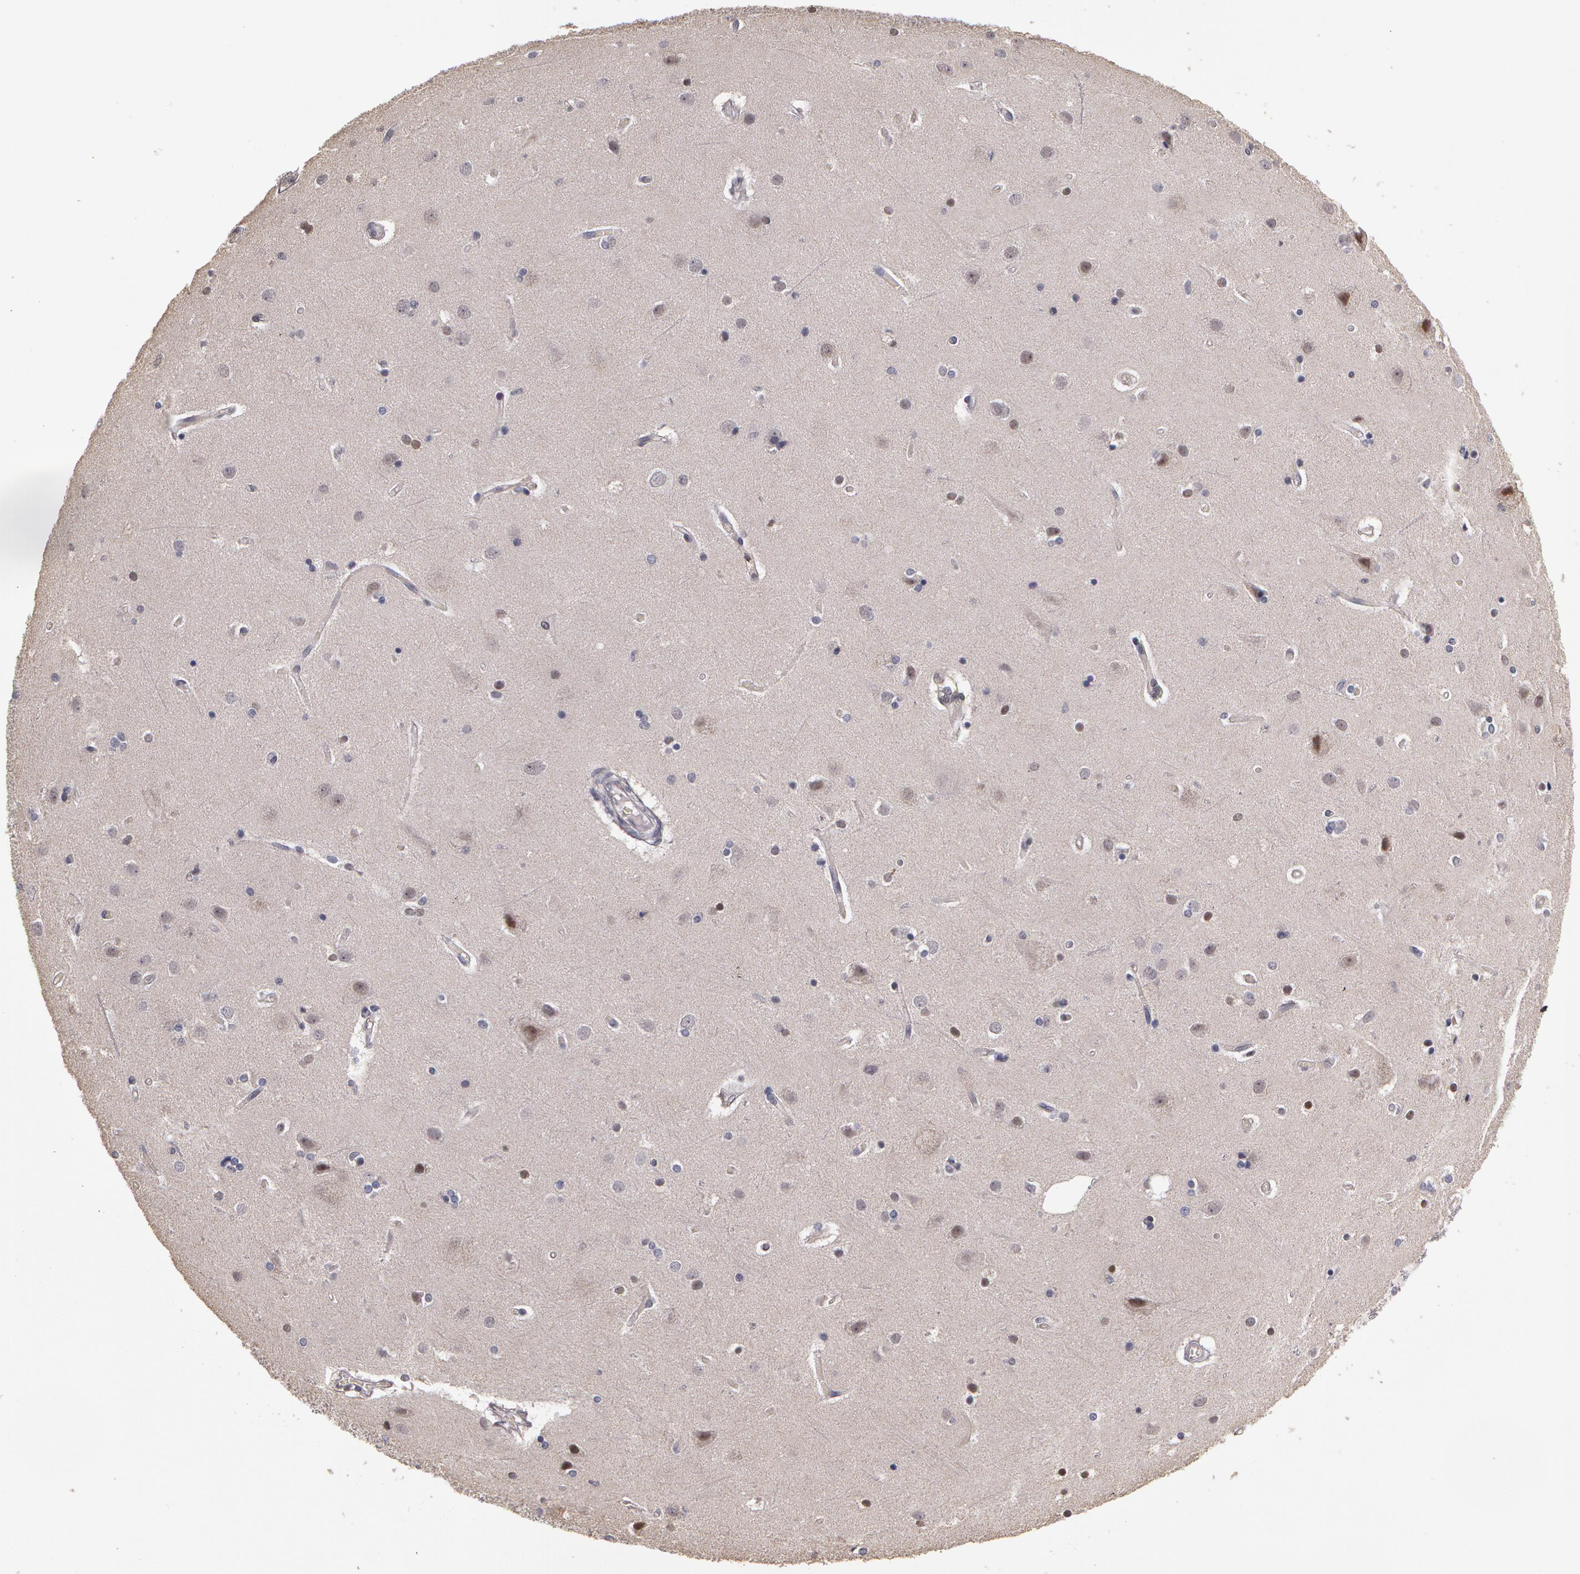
{"staining": {"intensity": "negative", "quantity": "none", "location": "none"}, "tissue": "cerebral cortex", "cell_type": "Endothelial cells", "image_type": "normal", "snomed": [{"axis": "morphology", "description": "Normal tissue, NOS"}, {"axis": "topography", "description": "Cerebral cortex"}], "caption": "IHC photomicrograph of benign cerebral cortex stained for a protein (brown), which shows no expression in endothelial cells.", "gene": "PRICKLE1", "patient": {"sex": "female", "age": 54}}